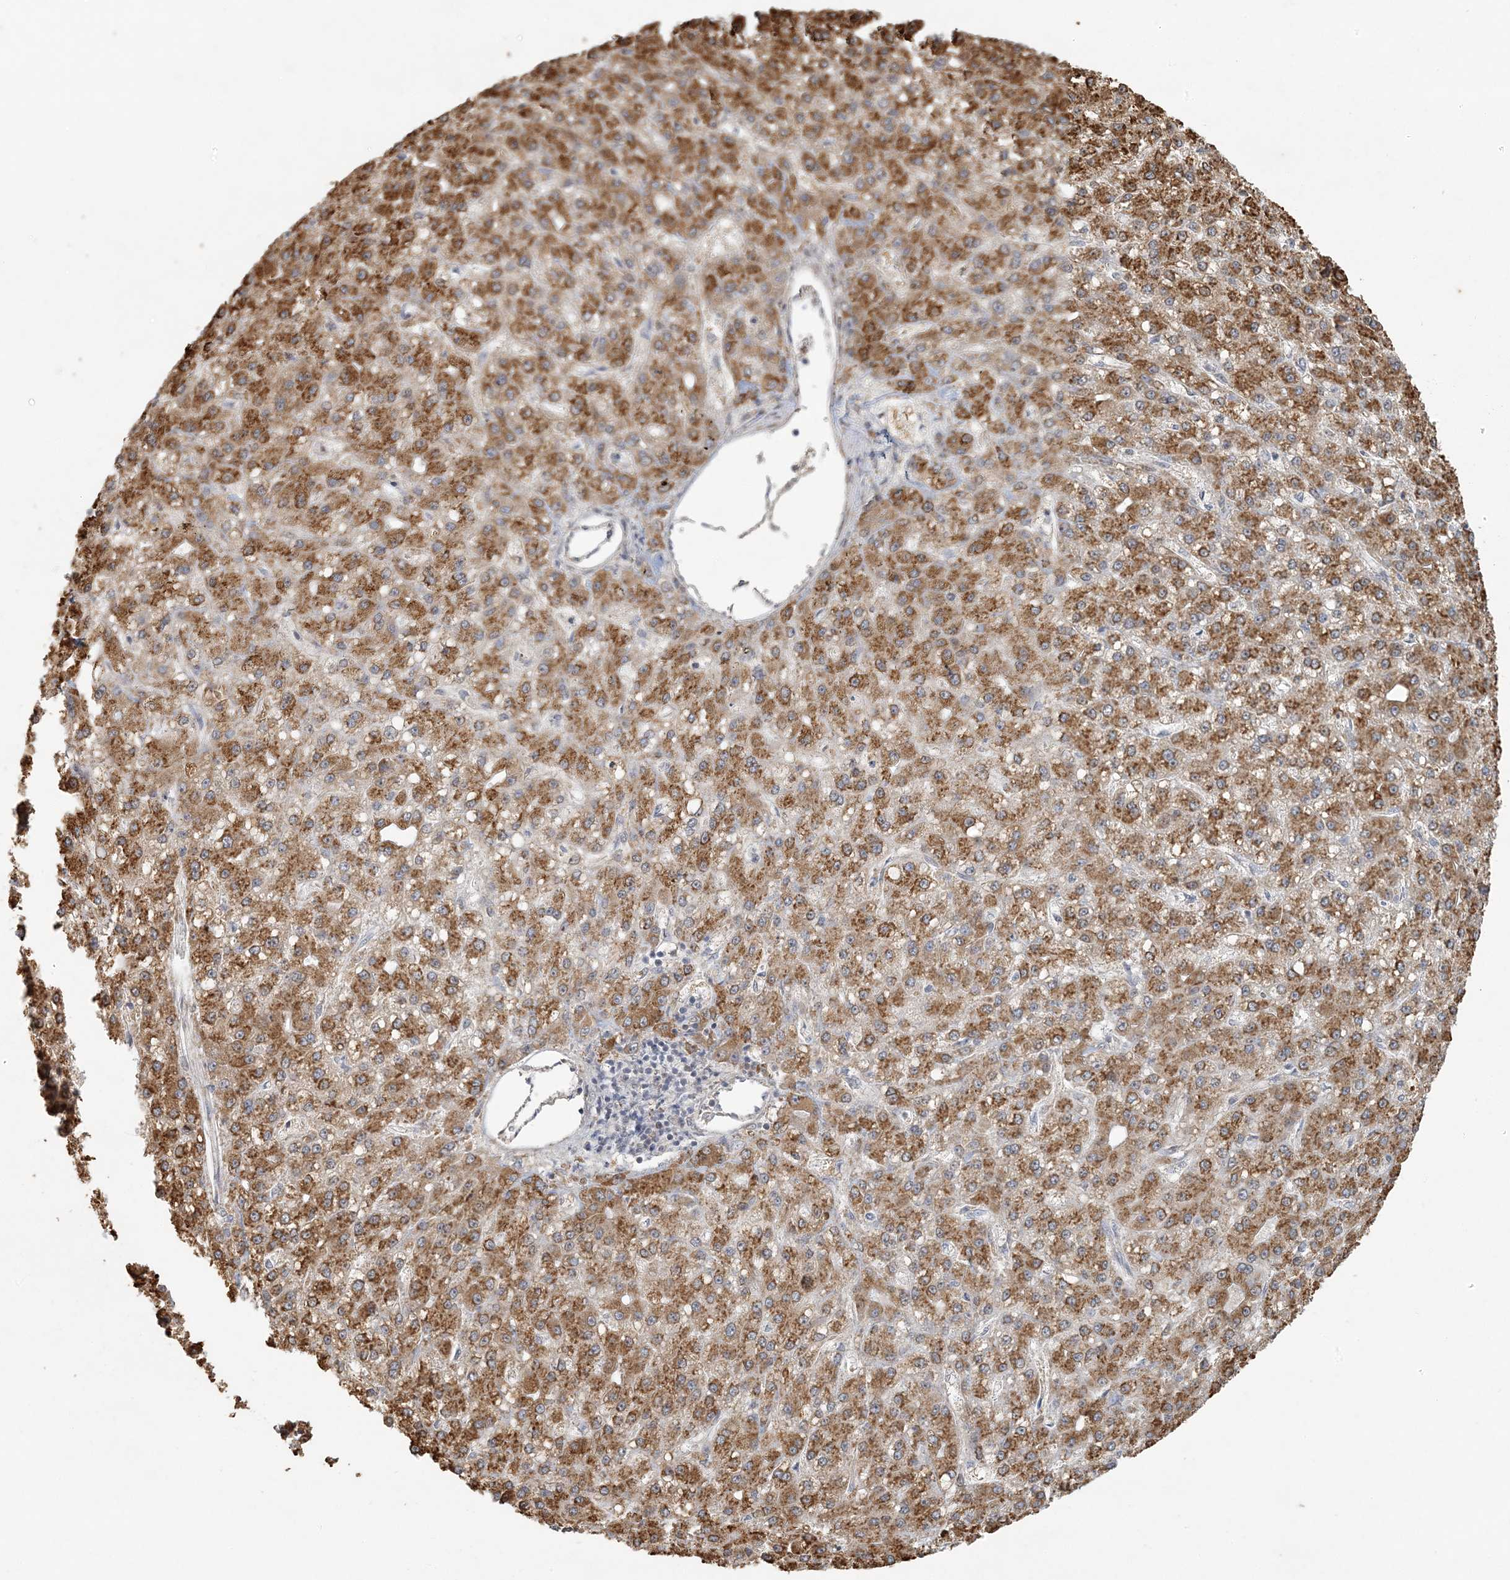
{"staining": {"intensity": "strong", "quantity": ">75%", "location": "cytoplasmic/membranous"}, "tissue": "liver cancer", "cell_type": "Tumor cells", "image_type": "cancer", "snomed": [{"axis": "morphology", "description": "Carcinoma, Hepatocellular, NOS"}, {"axis": "topography", "description": "Liver"}], "caption": "Brown immunohistochemical staining in human hepatocellular carcinoma (liver) reveals strong cytoplasmic/membranous positivity in about >75% of tumor cells. The staining was performed using DAB (3,3'-diaminobenzidine), with brown indicating positive protein expression. Nuclei are stained blue with hematoxylin.", "gene": "AK9", "patient": {"sex": "male", "age": 67}}